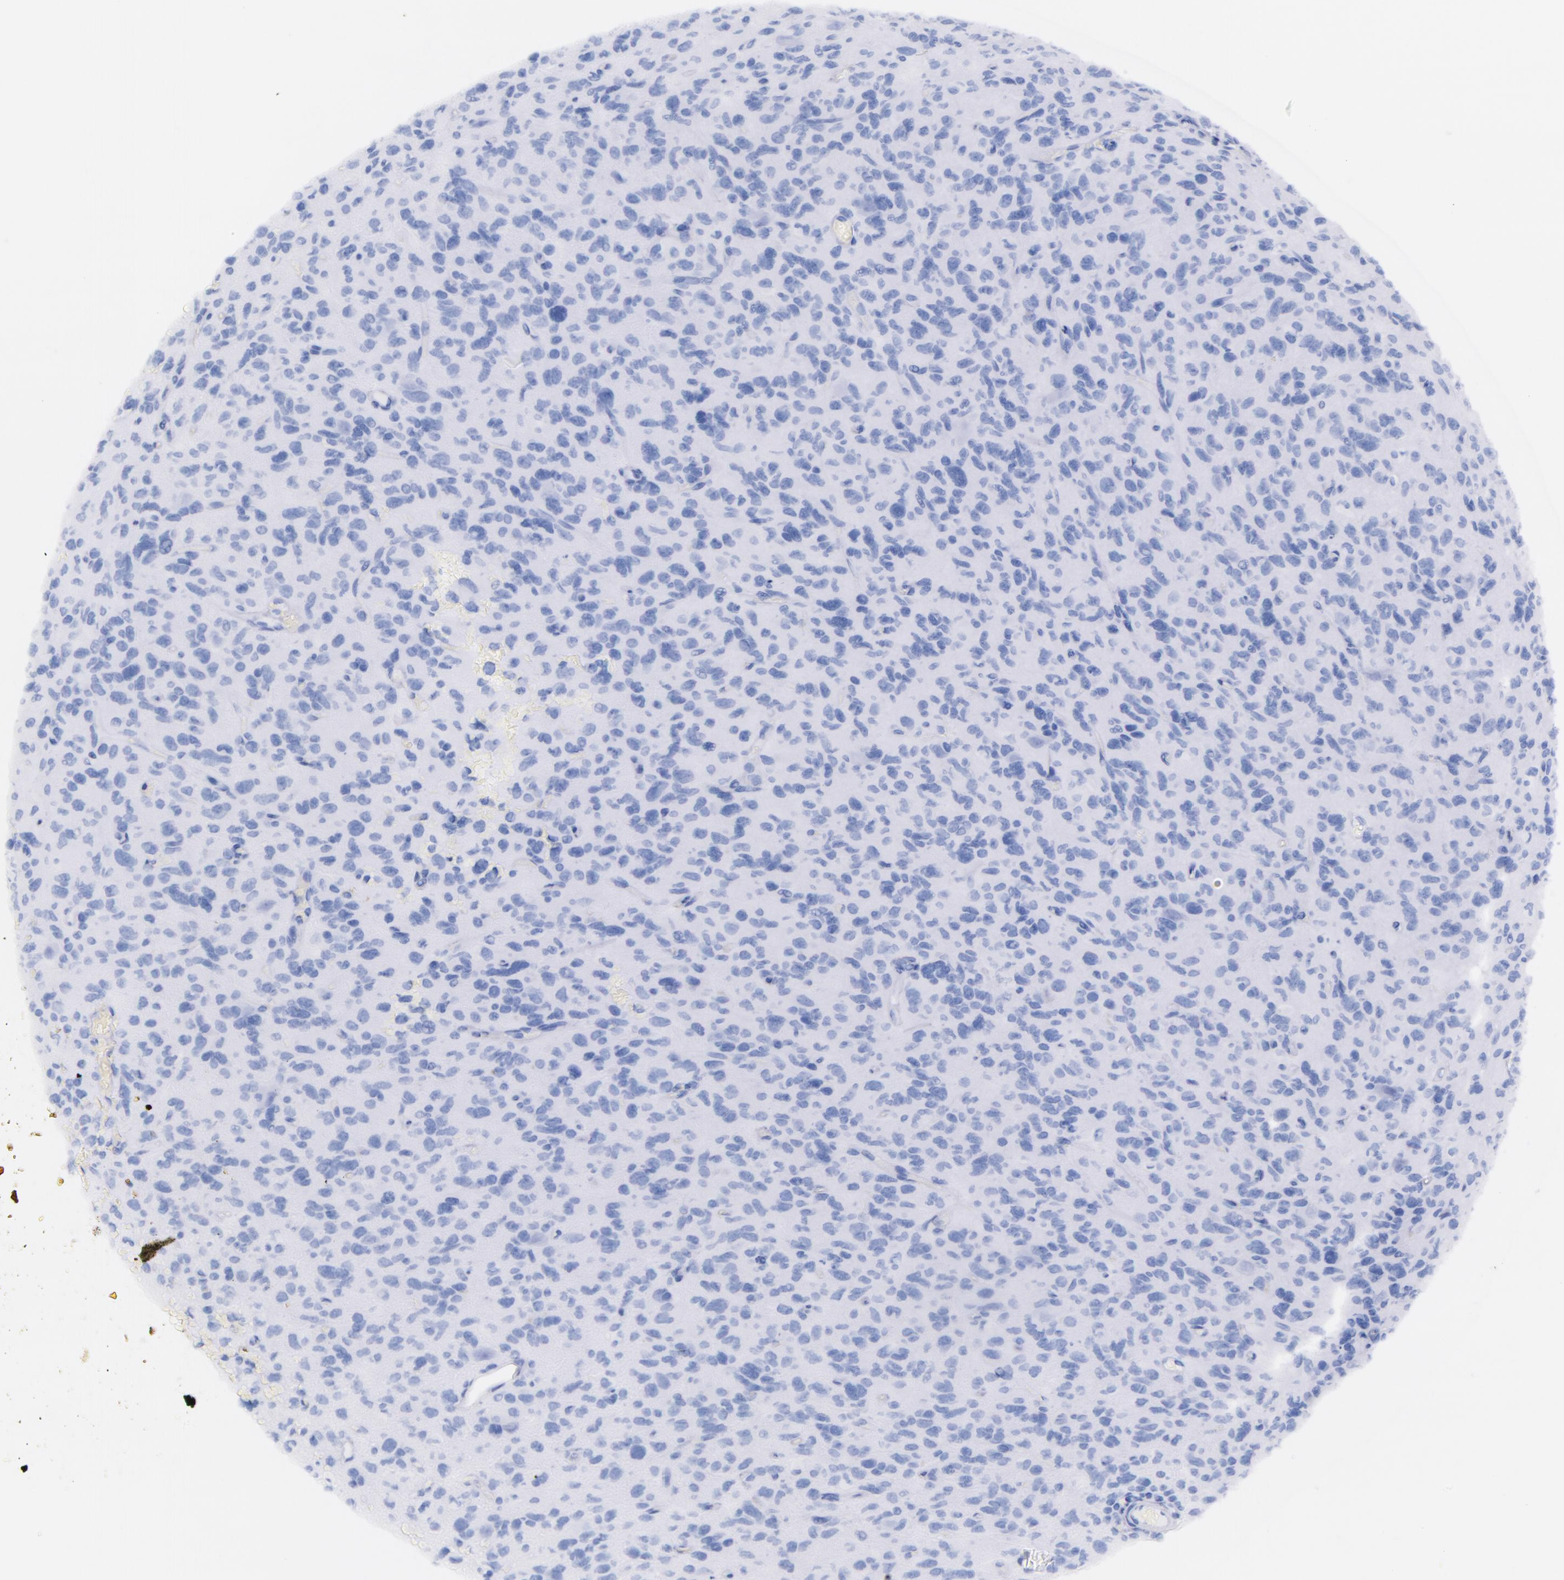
{"staining": {"intensity": "negative", "quantity": "none", "location": "none"}, "tissue": "glioma", "cell_type": "Tumor cells", "image_type": "cancer", "snomed": [{"axis": "morphology", "description": "Glioma, malignant, High grade"}, {"axis": "topography", "description": "Brain"}], "caption": "Immunohistochemistry (IHC) histopathology image of human glioma stained for a protein (brown), which exhibits no positivity in tumor cells.", "gene": "CD44", "patient": {"sex": "female", "age": 60}}